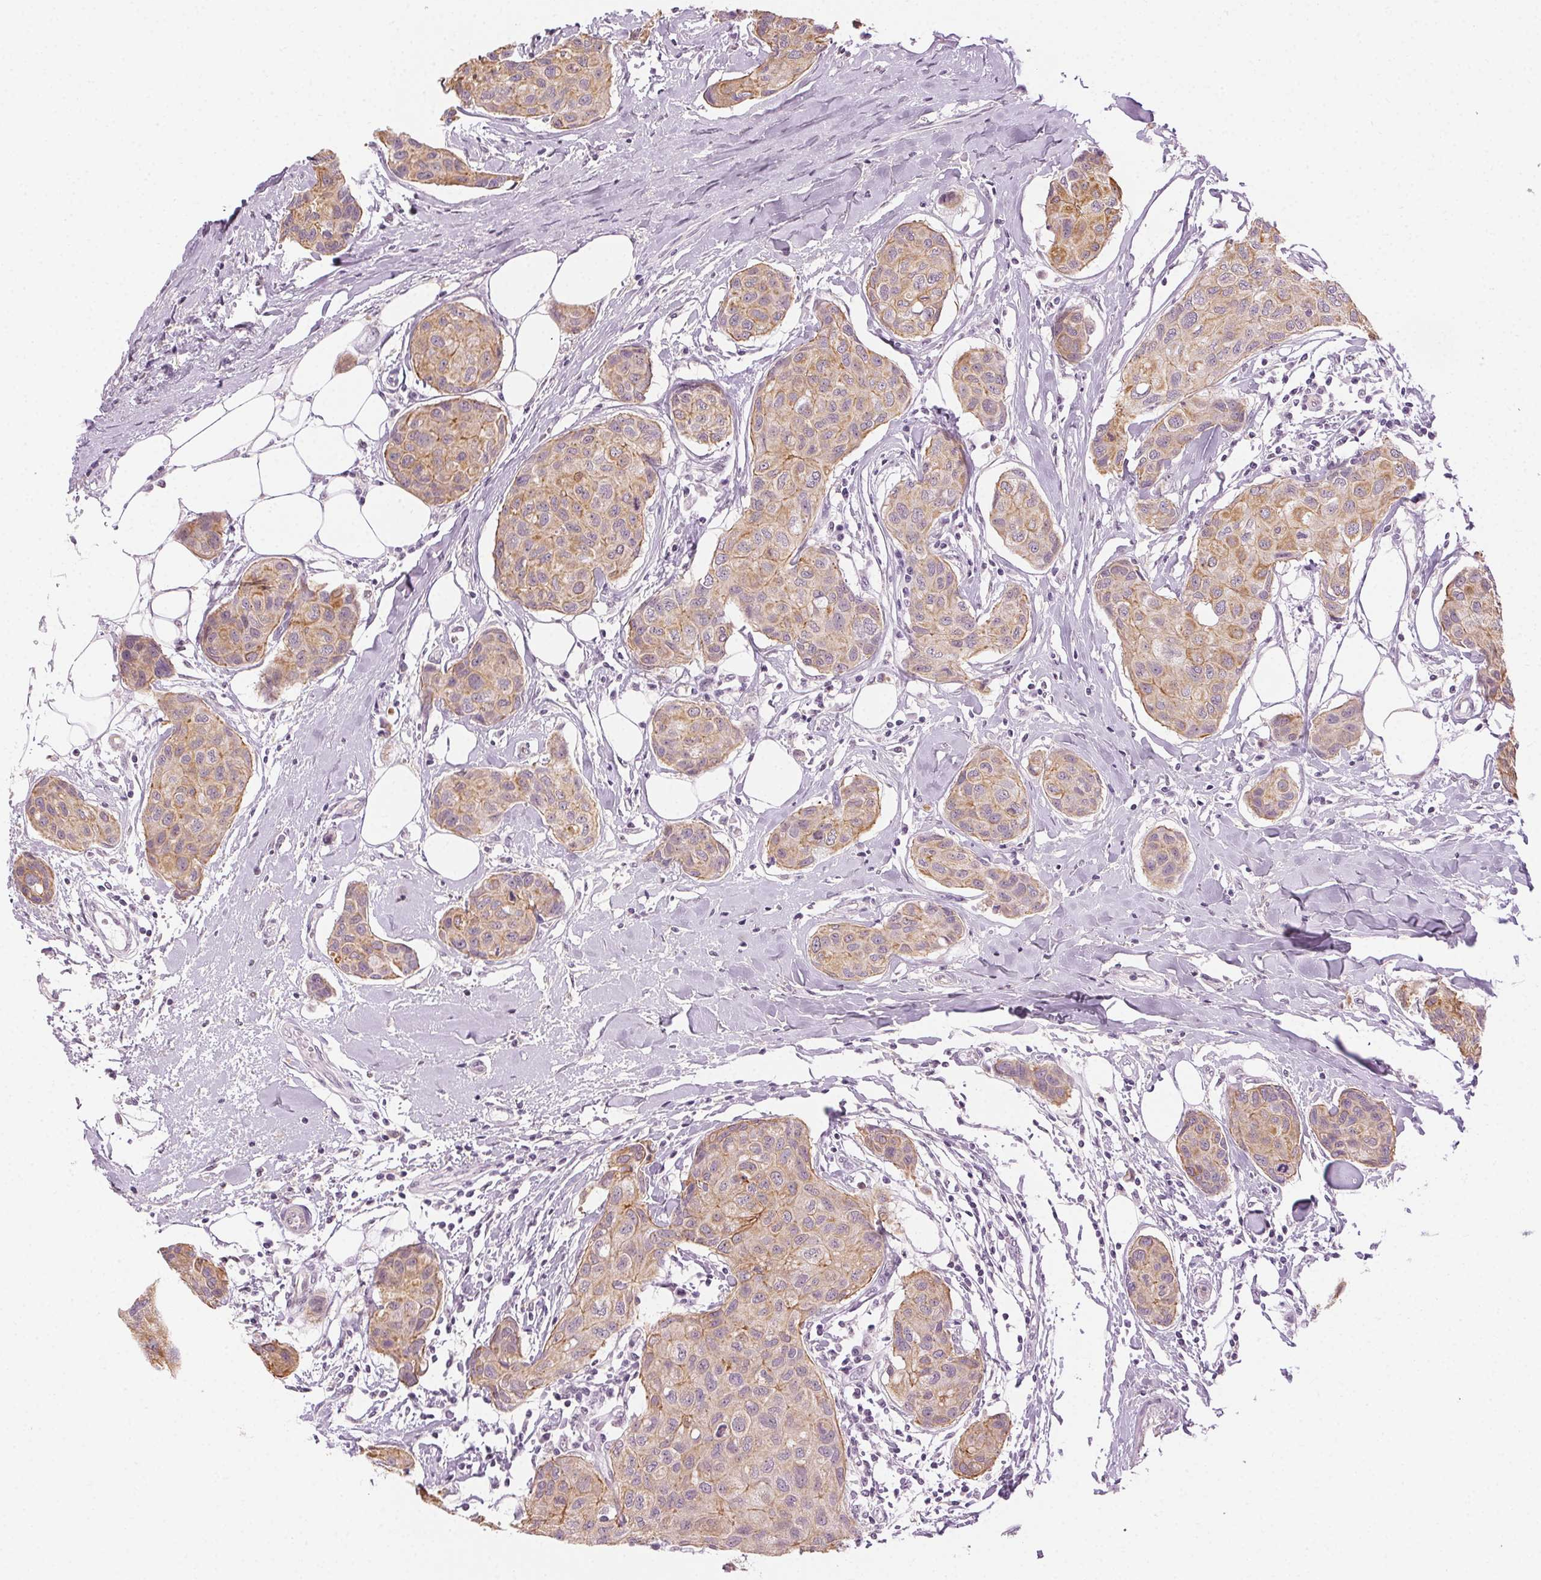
{"staining": {"intensity": "weak", "quantity": ">75%", "location": "cytoplasmic/membranous"}, "tissue": "breast cancer", "cell_type": "Tumor cells", "image_type": "cancer", "snomed": [{"axis": "morphology", "description": "Duct carcinoma"}, {"axis": "topography", "description": "Breast"}], "caption": "Protein staining of breast cancer (infiltrating ductal carcinoma) tissue reveals weak cytoplasmic/membranous staining in about >75% of tumor cells. The staining is performed using DAB brown chromogen to label protein expression. The nuclei are counter-stained blue using hematoxylin.", "gene": "AIF1L", "patient": {"sex": "female", "age": 80}}